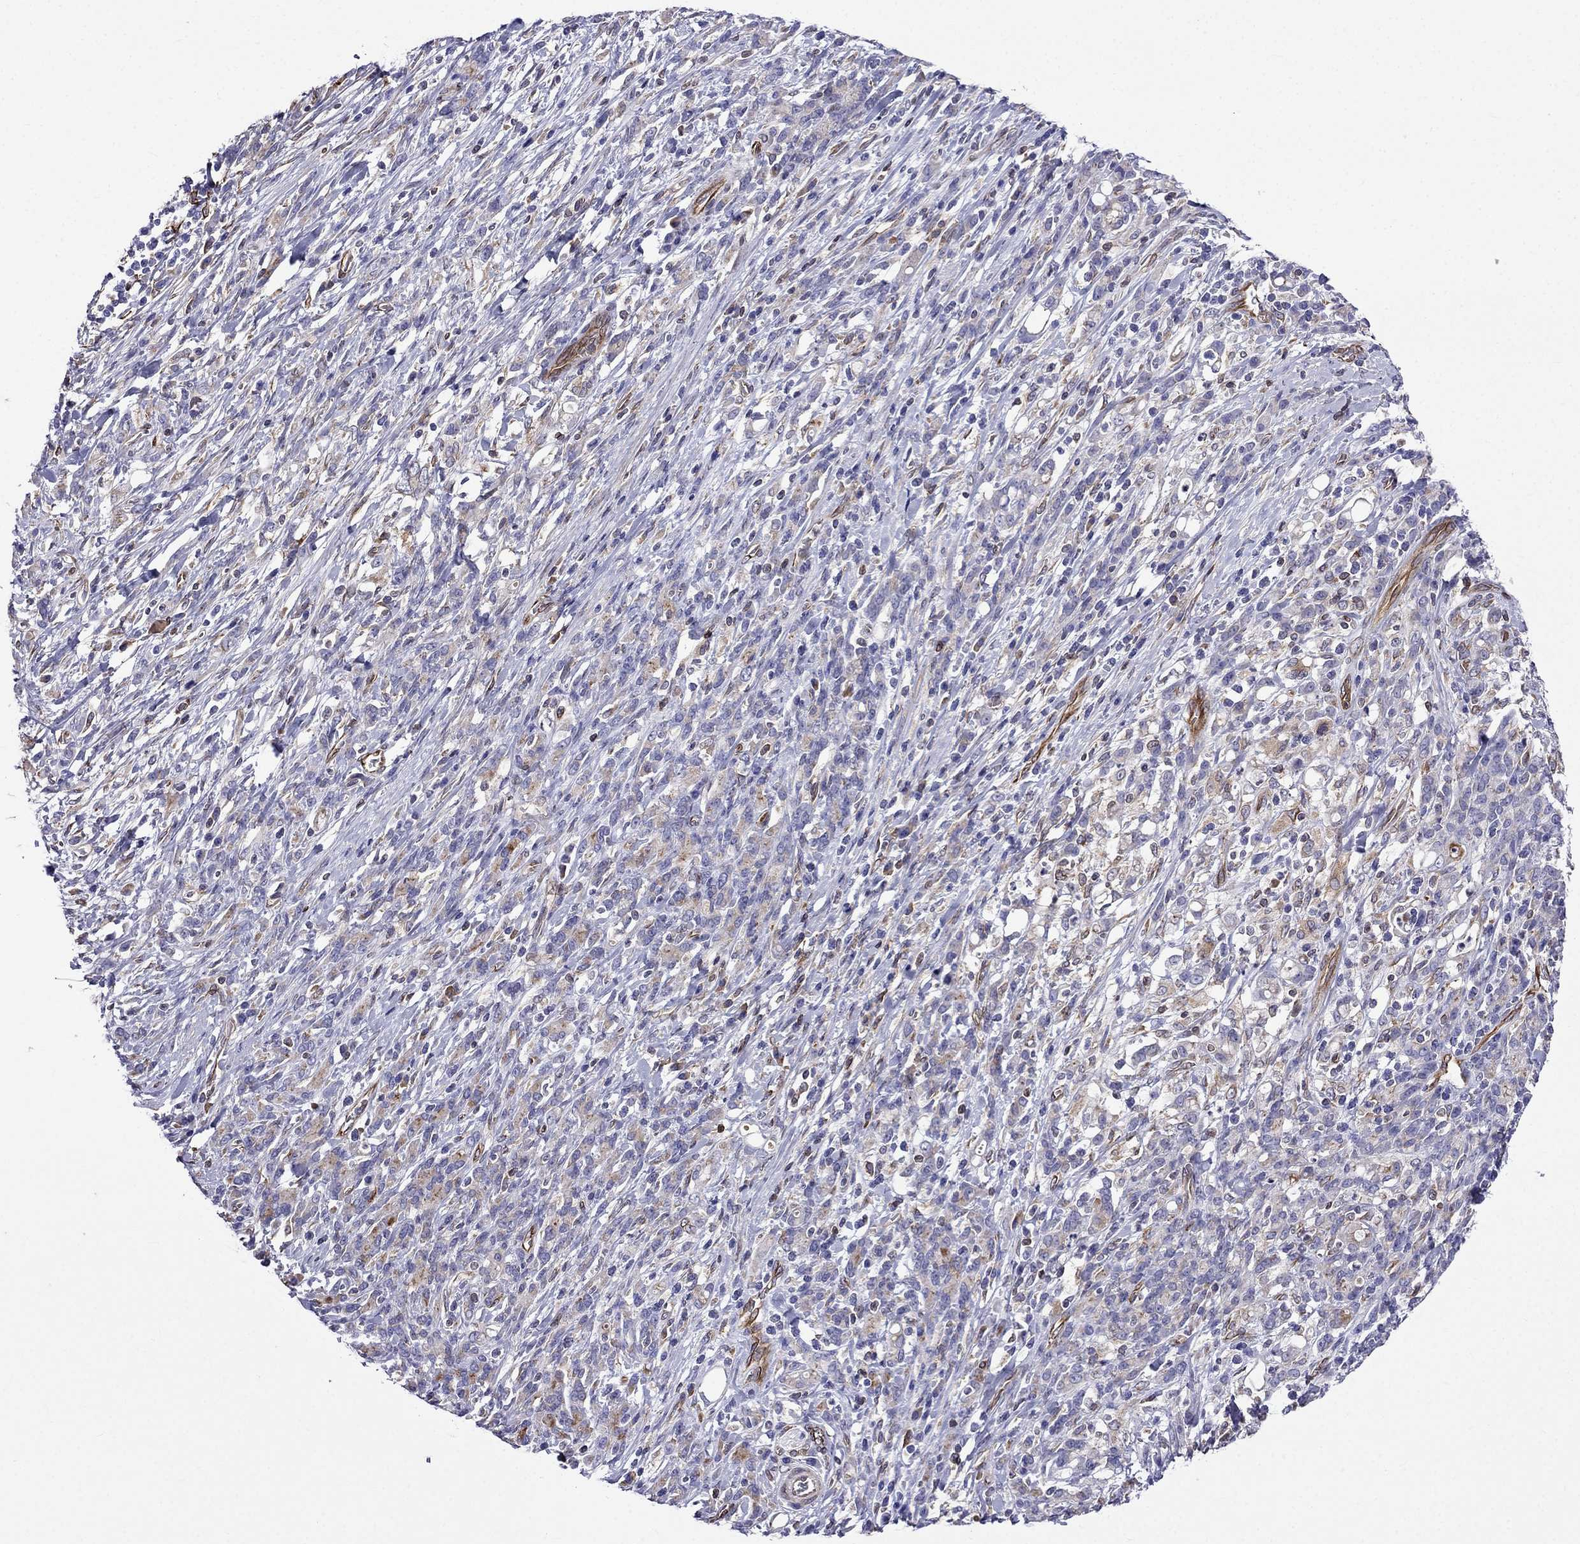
{"staining": {"intensity": "weak", "quantity": "<25%", "location": "cytoplasmic/membranous"}, "tissue": "stomach cancer", "cell_type": "Tumor cells", "image_type": "cancer", "snomed": [{"axis": "morphology", "description": "Adenocarcinoma, NOS"}, {"axis": "topography", "description": "Stomach"}], "caption": "Immunohistochemical staining of human adenocarcinoma (stomach) displays no significant positivity in tumor cells. Nuclei are stained in blue.", "gene": "GNAL", "patient": {"sex": "female", "age": 57}}